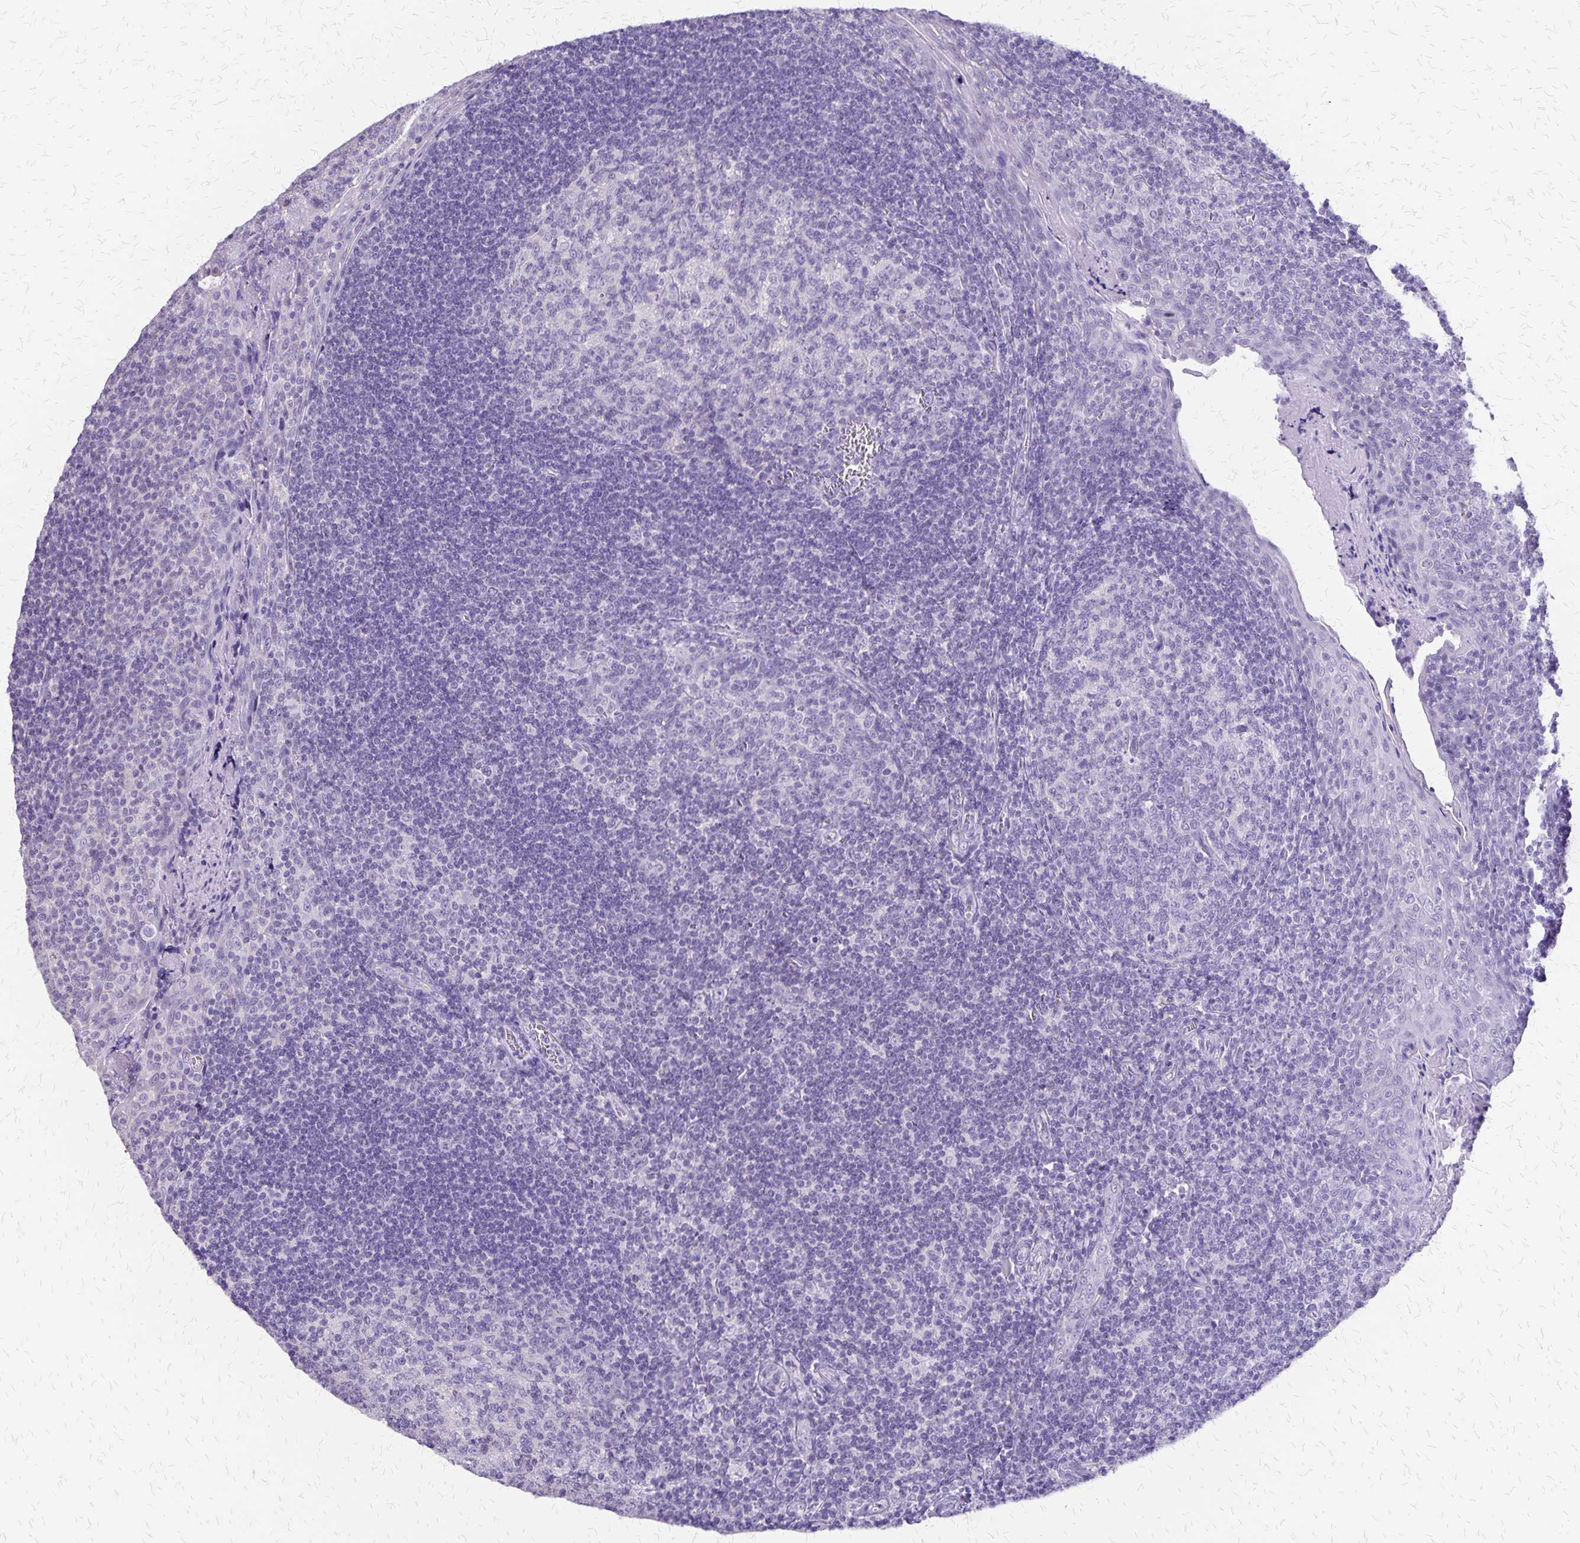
{"staining": {"intensity": "negative", "quantity": "none", "location": "none"}, "tissue": "tonsil", "cell_type": "Germinal center cells", "image_type": "normal", "snomed": [{"axis": "morphology", "description": "Normal tissue, NOS"}, {"axis": "morphology", "description": "Inflammation, NOS"}, {"axis": "topography", "description": "Tonsil"}], "caption": "A photomicrograph of tonsil stained for a protein reveals no brown staining in germinal center cells. (DAB immunohistochemistry with hematoxylin counter stain).", "gene": "SI", "patient": {"sex": "female", "age": 31}}